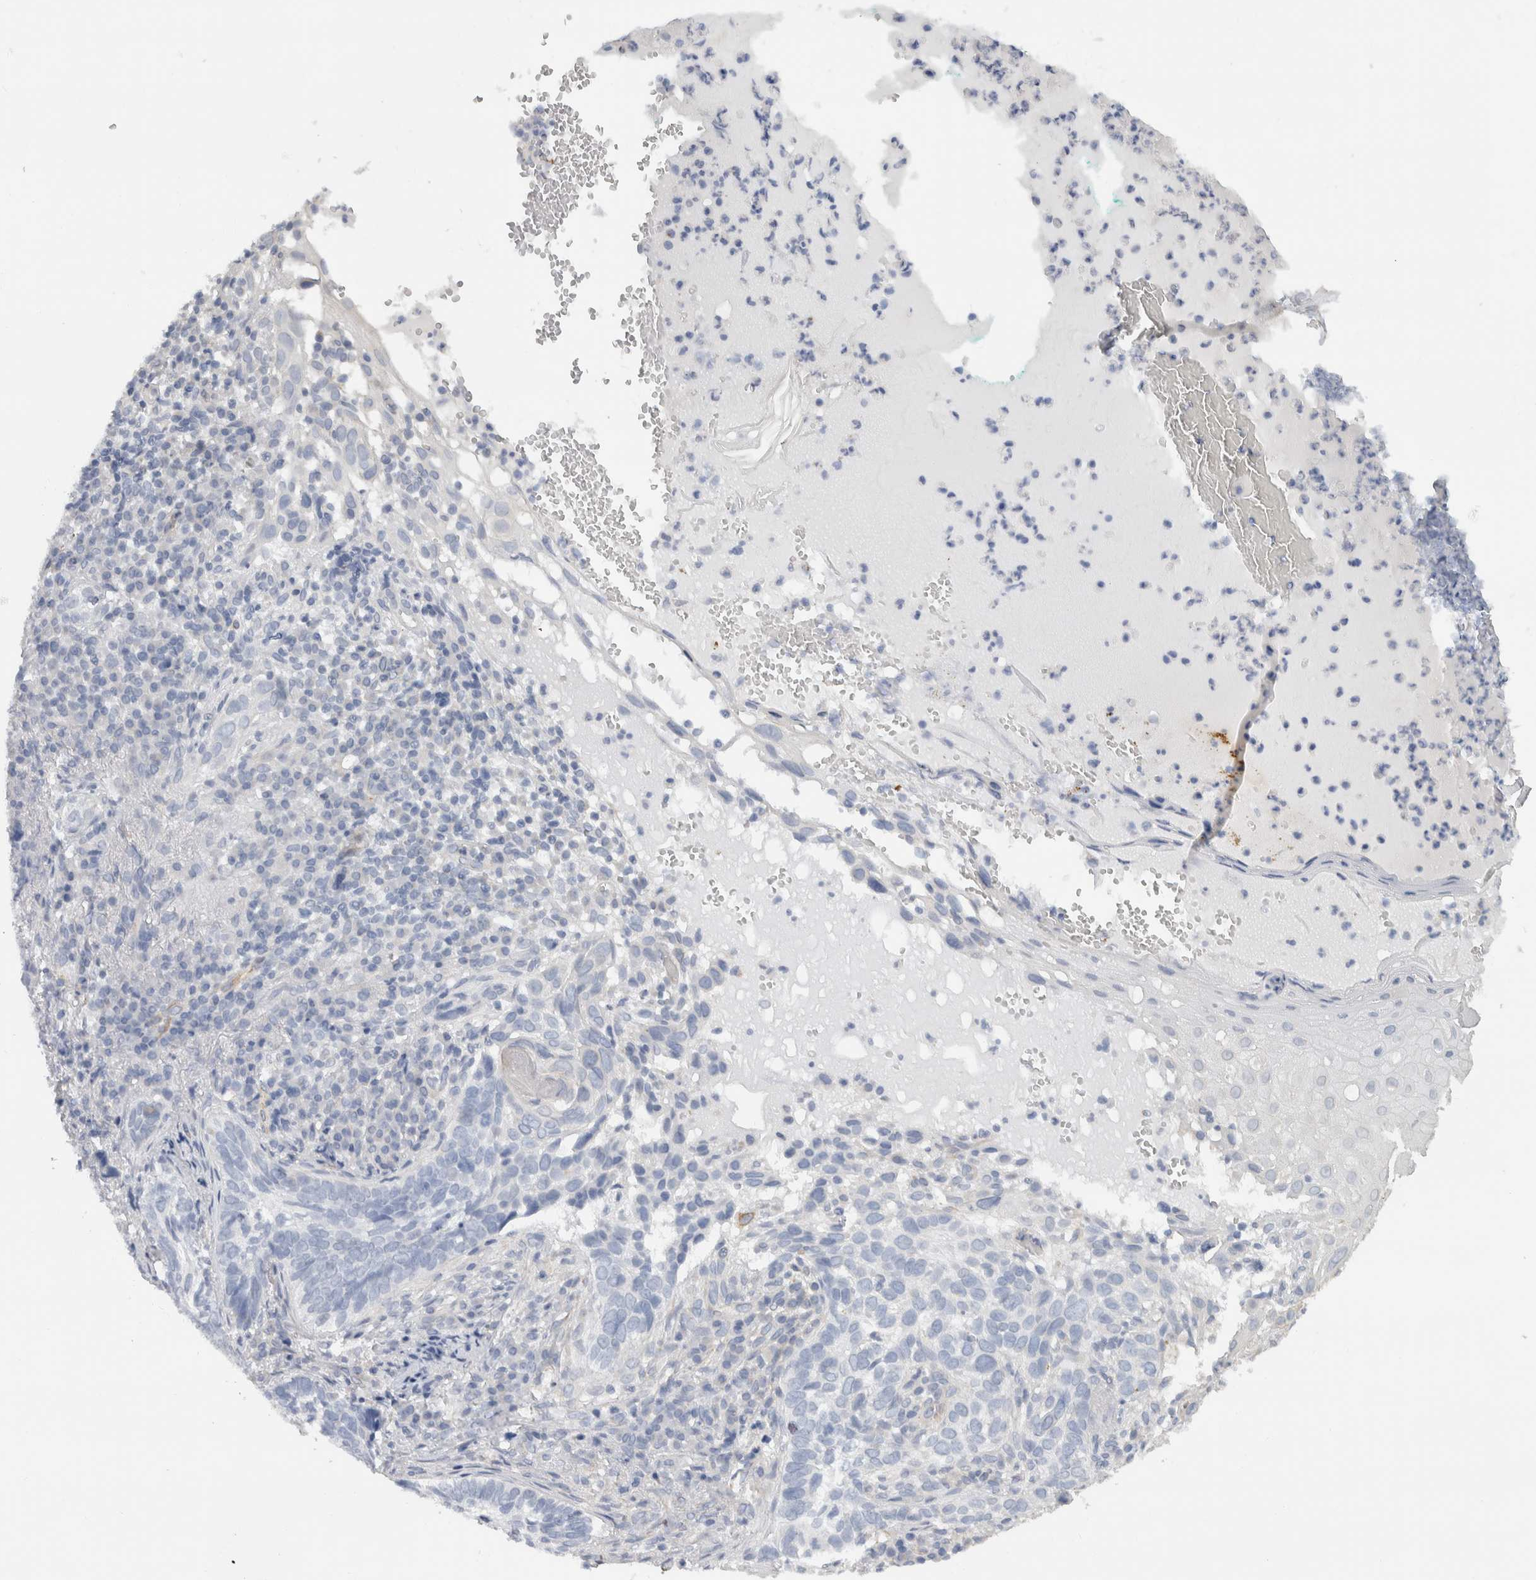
{"staining": {"intensity": "negative", "quantity": "none", "location": "none"}, "tissue": "skin cancer", "cell_type": "Tumor cells", "image_type": "cancer", "snomed": [{"axis": "morphology", "description": "Basal cell carcinoma"}, {"axis": "topography", "description": "Skin"}], "caption": "Tumor cells are negative for protein expression in human basal cell carcinoma (skin).", "gene": "NEFM", "patient": {"sex": "female", "age": 89}}